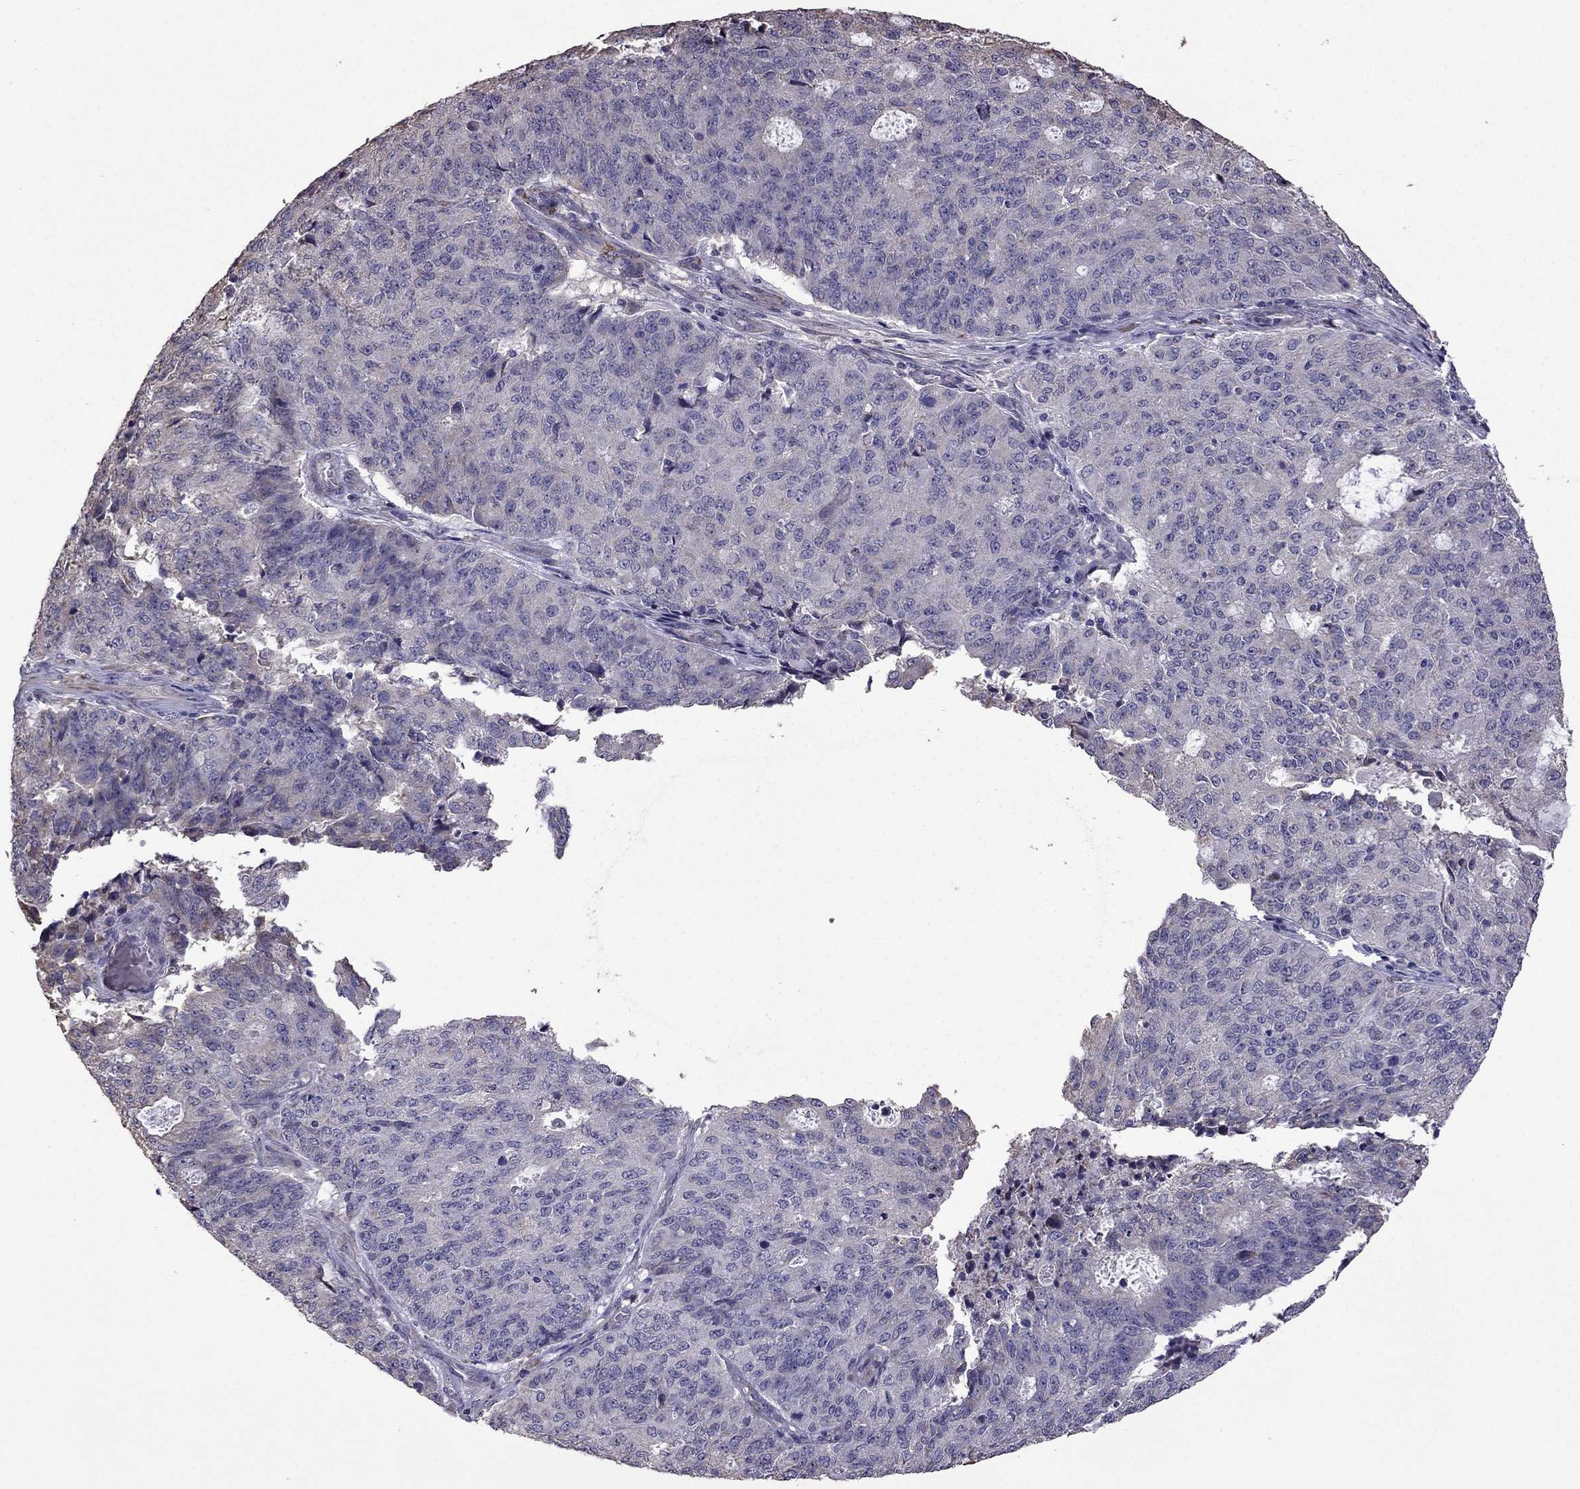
{"staining": {"intensity": "negative", "quantity": "none", "location": "none"}, "tissue": "endometrial cancer", "cell_type": "Tumor cells", "image_type": "cancer", "snomed": [{"axis": "morphology", "description": "Adenocarcinoma, NOS"}, {"axis": "topography", "description": "Endometrium"}], "caption": "Tumor cells show no significant positivity in endometrial cancer.", "gene": "CDH9", "patient": {"sex": "female", "age": 82}}